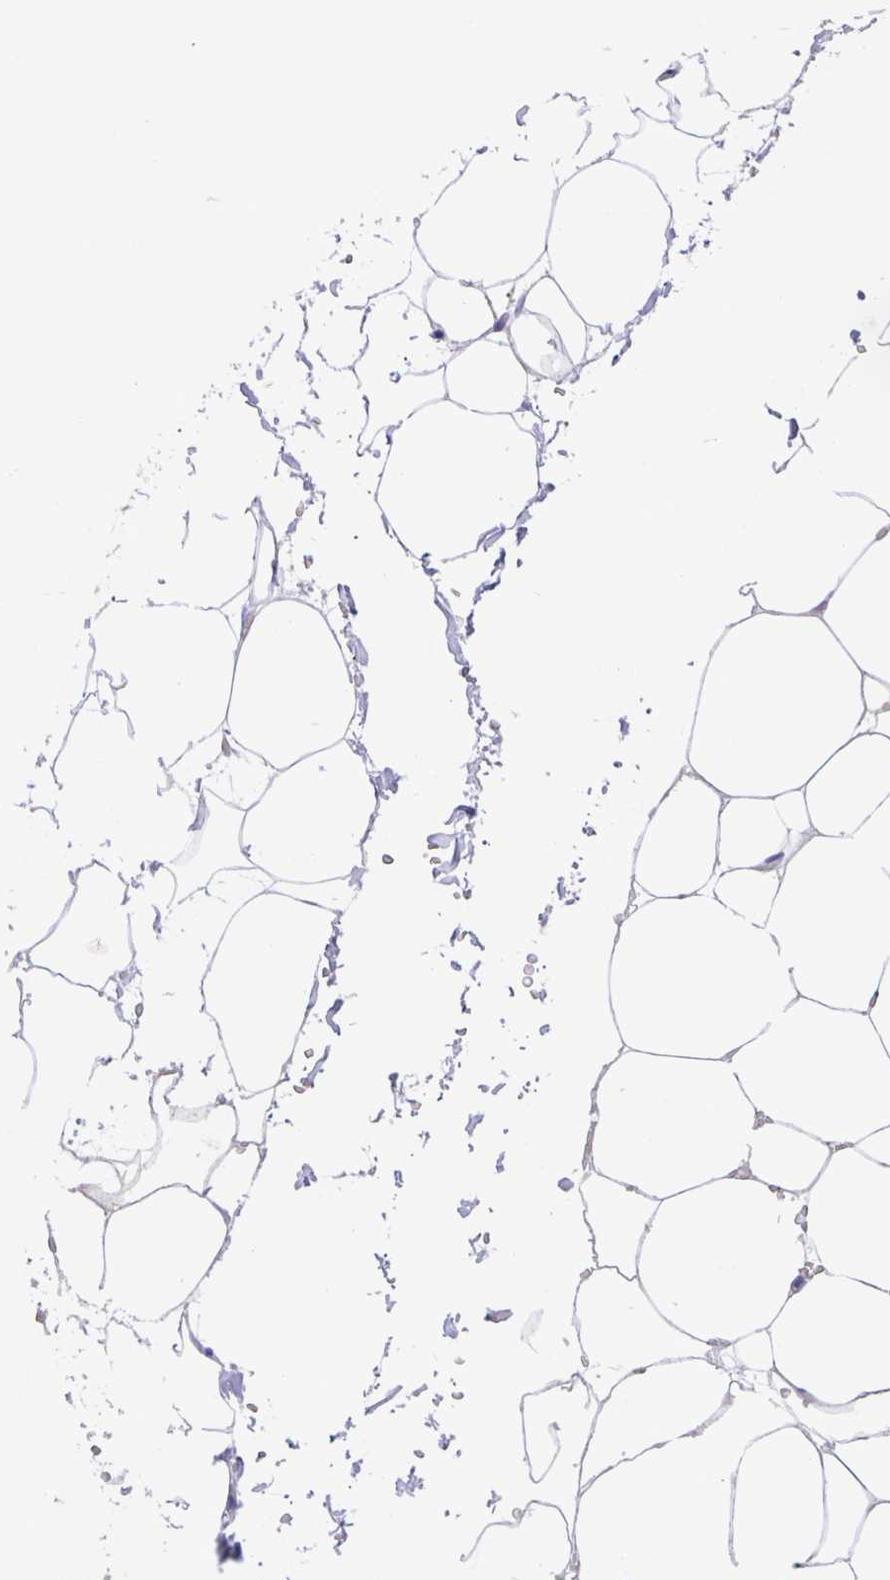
{"staining": {"intensity": "negative", "quantity": "none", "location": "none"}, "tissue": "adipose tissue", "cell_type": "Adipocytes", "image_type": "normal", "snomed": [{"axis": "morphology", "description": "Normal tissue, NOS"}, {"axis": "topography", "description": "Adipose tissue"}, {"axis": "topography", "description": "Vascular tissue"}, {"axis": "topography", "description": "Rectum"}, {"axis": "topography", "description": "Peripheral nerve tissue"}], "caption": "Immunohistochemistry of unremarkable human adipose tissue demonstrates no positivity in adipocytes.", "gene": "CATSPER4", "patient": {"sex": "female", "age": 69}}